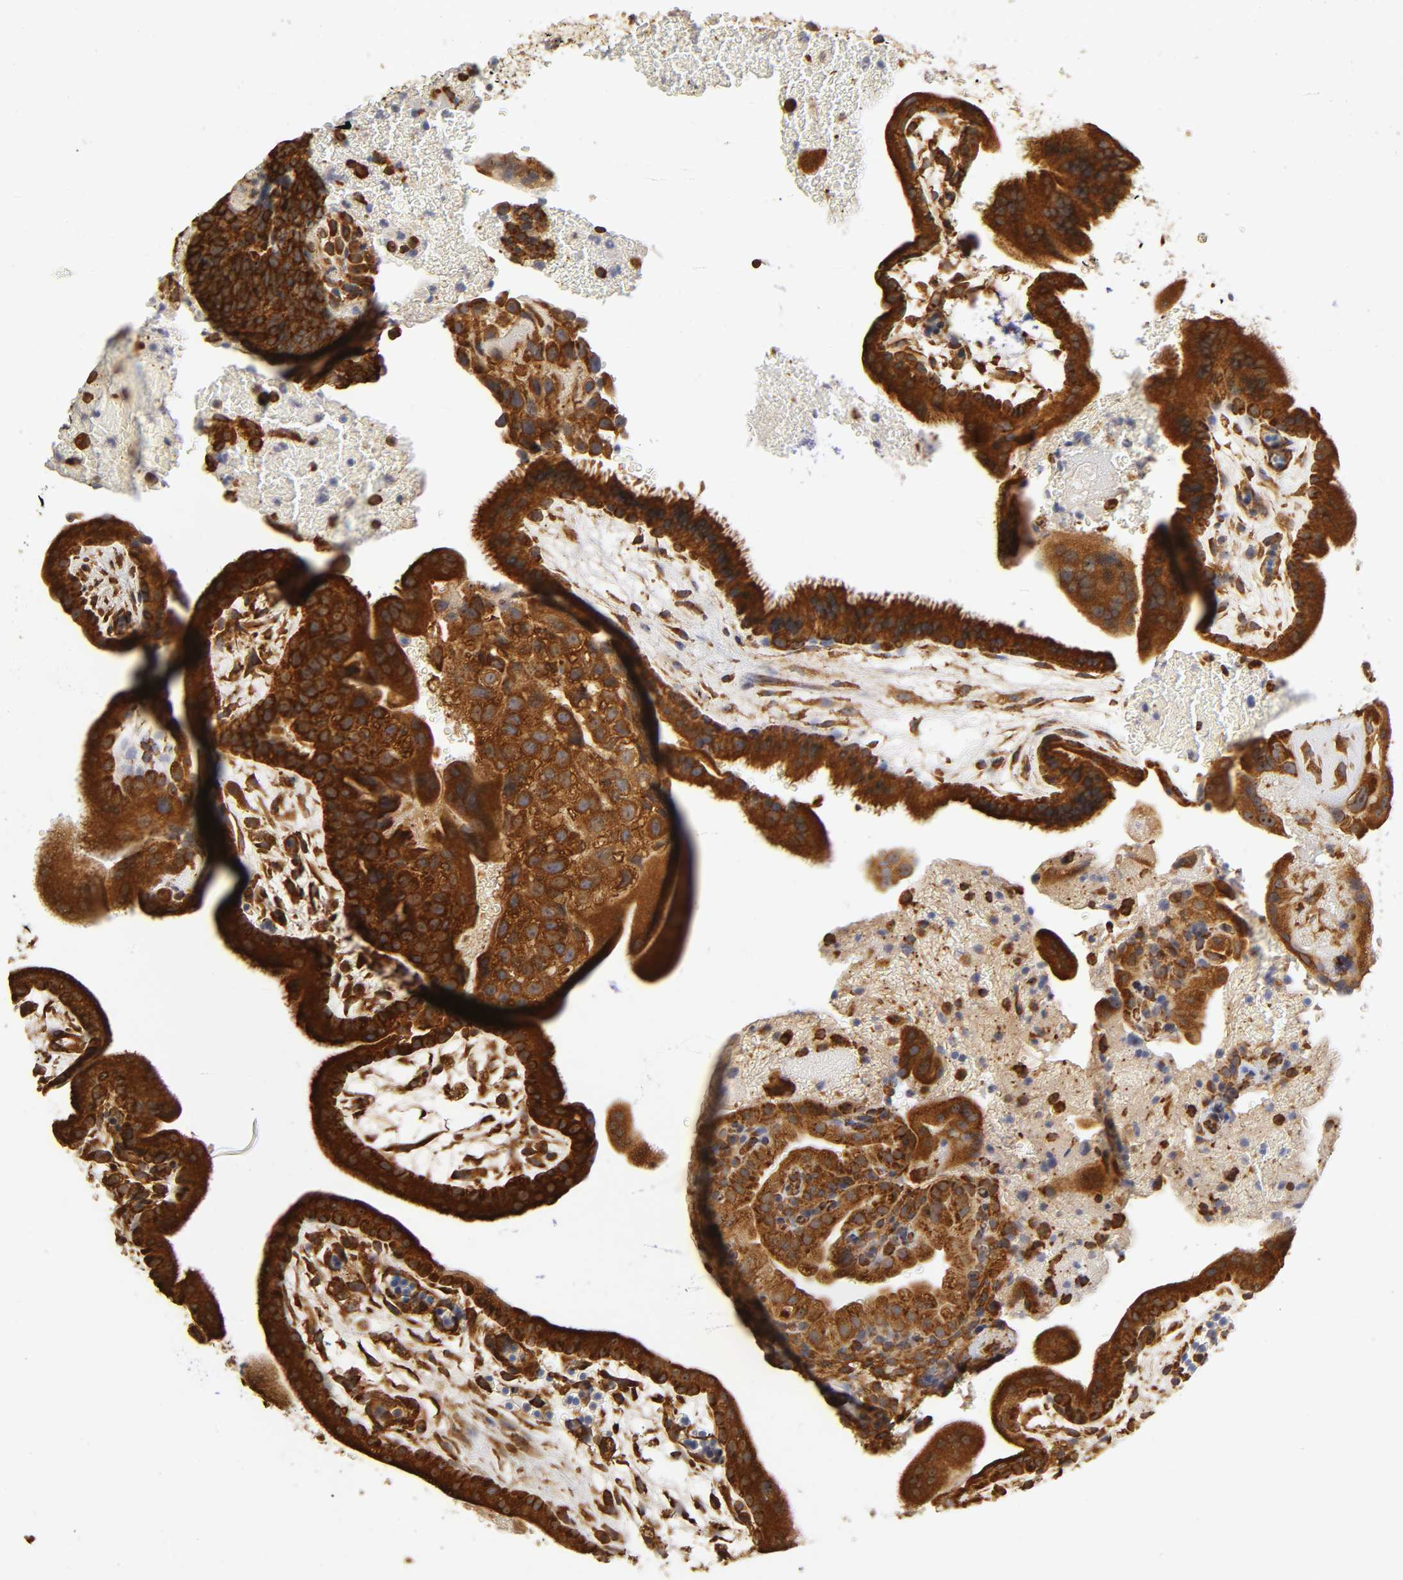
{"staining": {"intensity": "strong", "quantity": ">75%", "location": "cytoplasmic/membranous"}, "tissue": "placenta", "cell_type": "Decidual cells", "image_type": "normal", "snomed": [{"axis": "morphology", "description": "Normal tissue, NOS"}, {"axis": "topography", "description": "Placenta"}], "caption": "This histopathology image displays immunohistochemistry (IHC) staining of unremarkable human placenta, with high strong cytoplasmic/membranous positivity in about >75% of decidual cells.", "gene": "RPL14", "patient": {"sex": "female", "age": 19}}